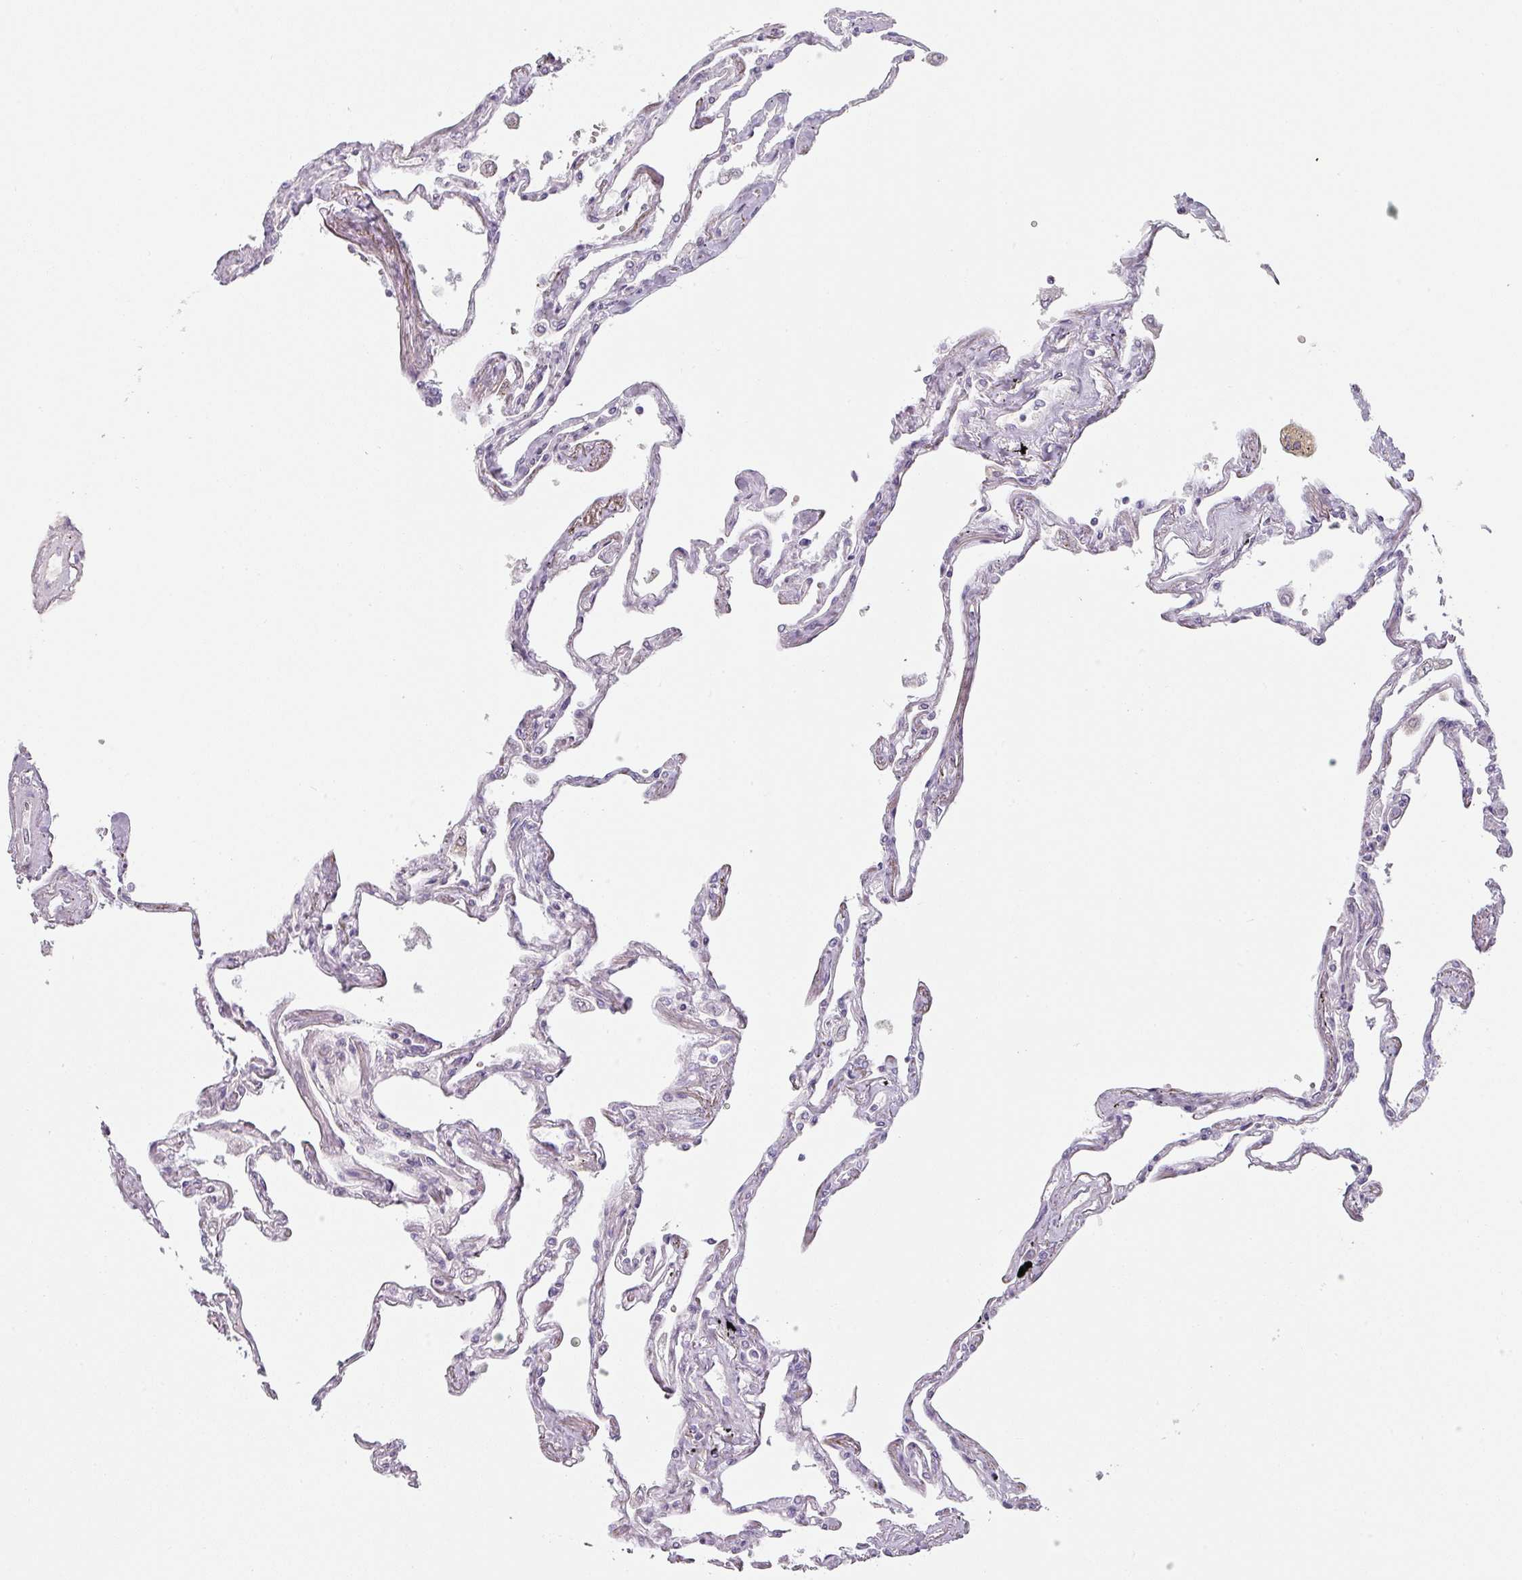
{"staining": {"intensity": "negative", "quantity": "none", "location": "none"}, "tissue": "lung", "cell_type": "Alveolar cells", "image_type": "normal", "snomed": [{"axis": "morphology", "description": "Normal tissue, NOS"}, {"axis": "topography", "description": "Lung"}], "caption": "High power microscopy histopathology image of an IHC micrograph of normal lung, revealing no significant expression in alveolar cells.", "gene": "ATP8B2", "patient": {"sex": "female", "age": 67}}